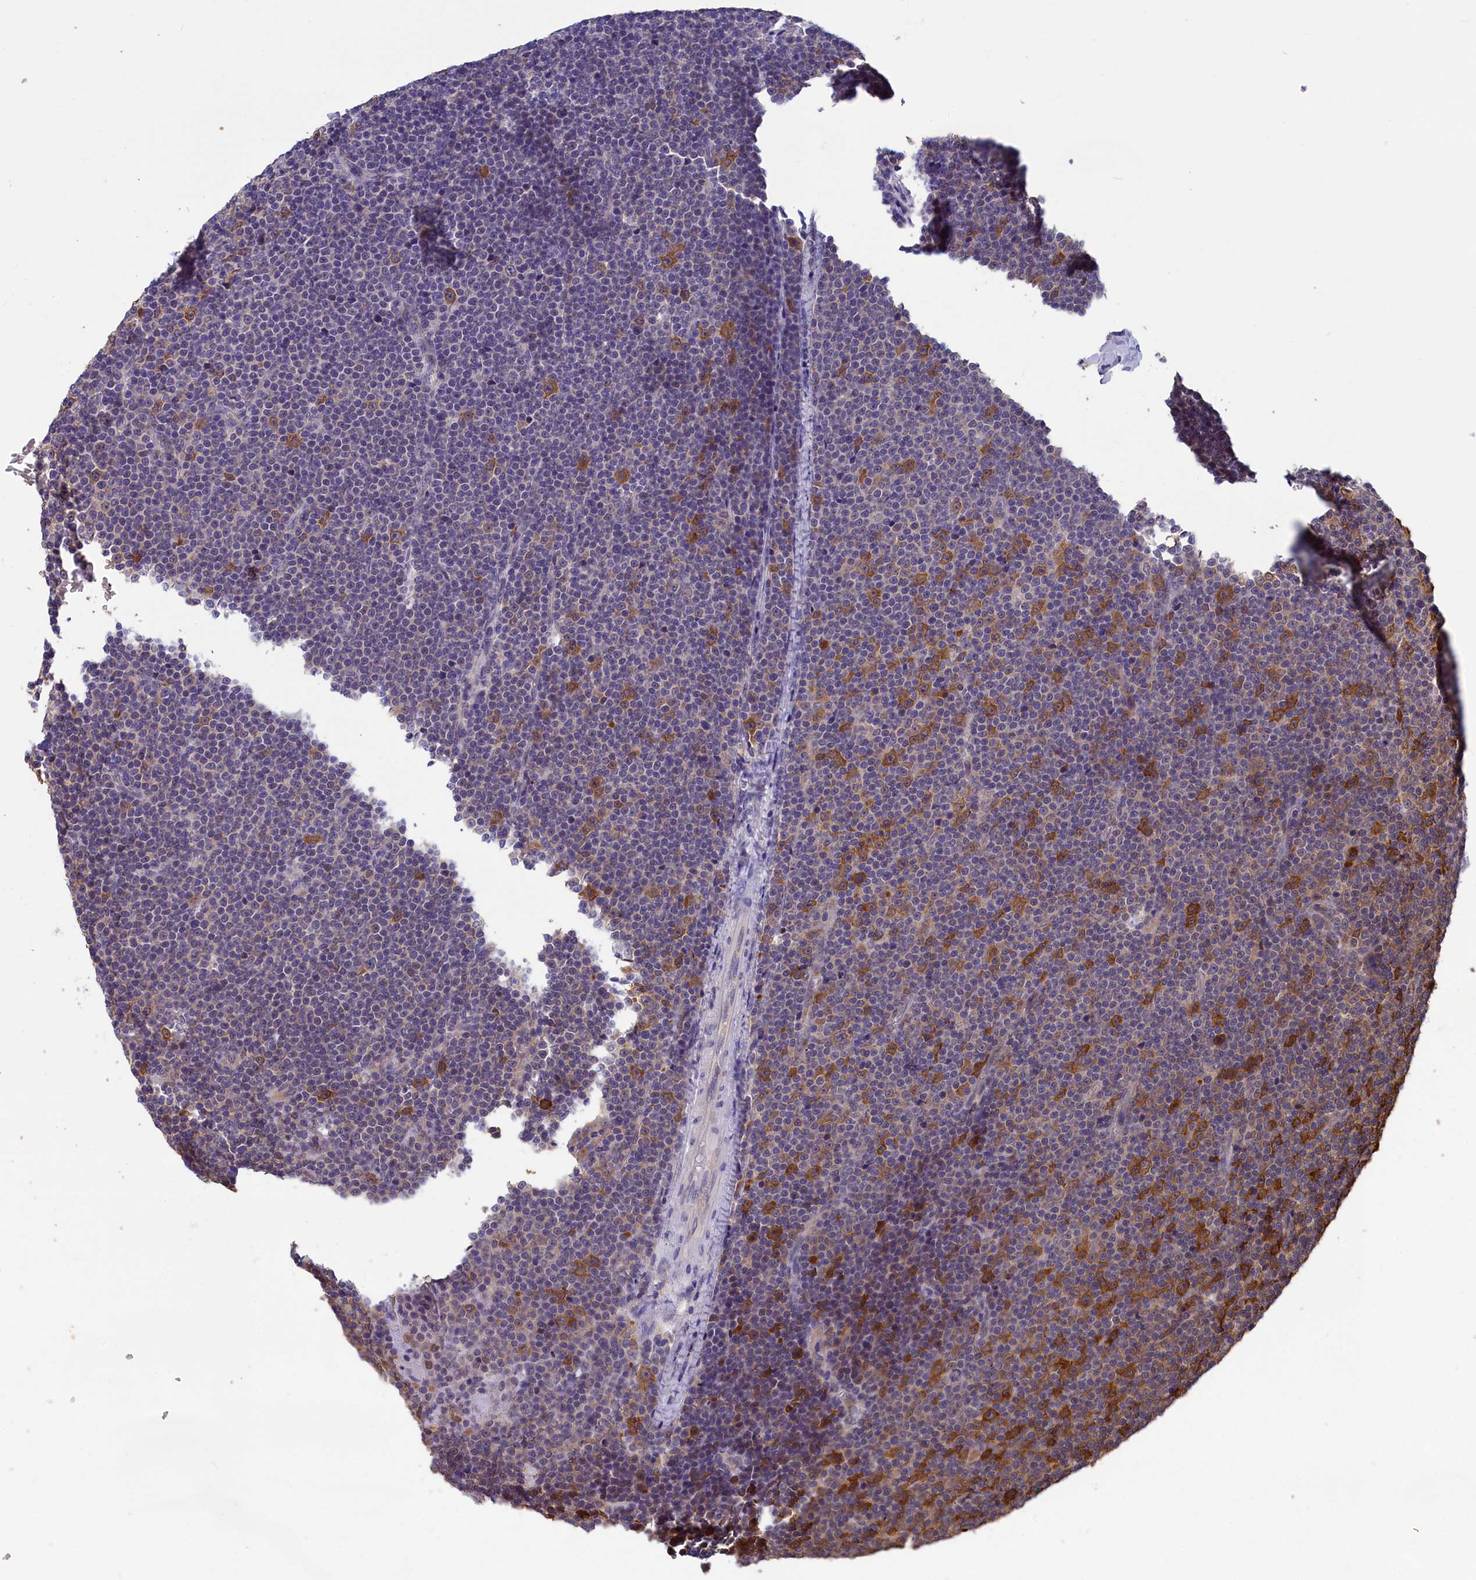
{"staining": {"intensity": "moderate", "quantity": "<25%", "location": "cytoplasmic/membranous"}, "tissue": "lymphoma", "cell_type": "Tumor cells", "image_type": "cancer", "snomed": [{"axis": "morphology", "description": "Malignant lymphoma, non-Hodgkin's type, Low grade"}, {"axis": "topography", "description": "Lymph node"}], "caption": "About <25% of tumor cells in human lymphoma exhibit moderate cytoplasmic/membranous protein positivity as visualized by brown immunohistochemical staining.", "gene": "ABCC8", "patient": {"sex": "female", "age": 67}}